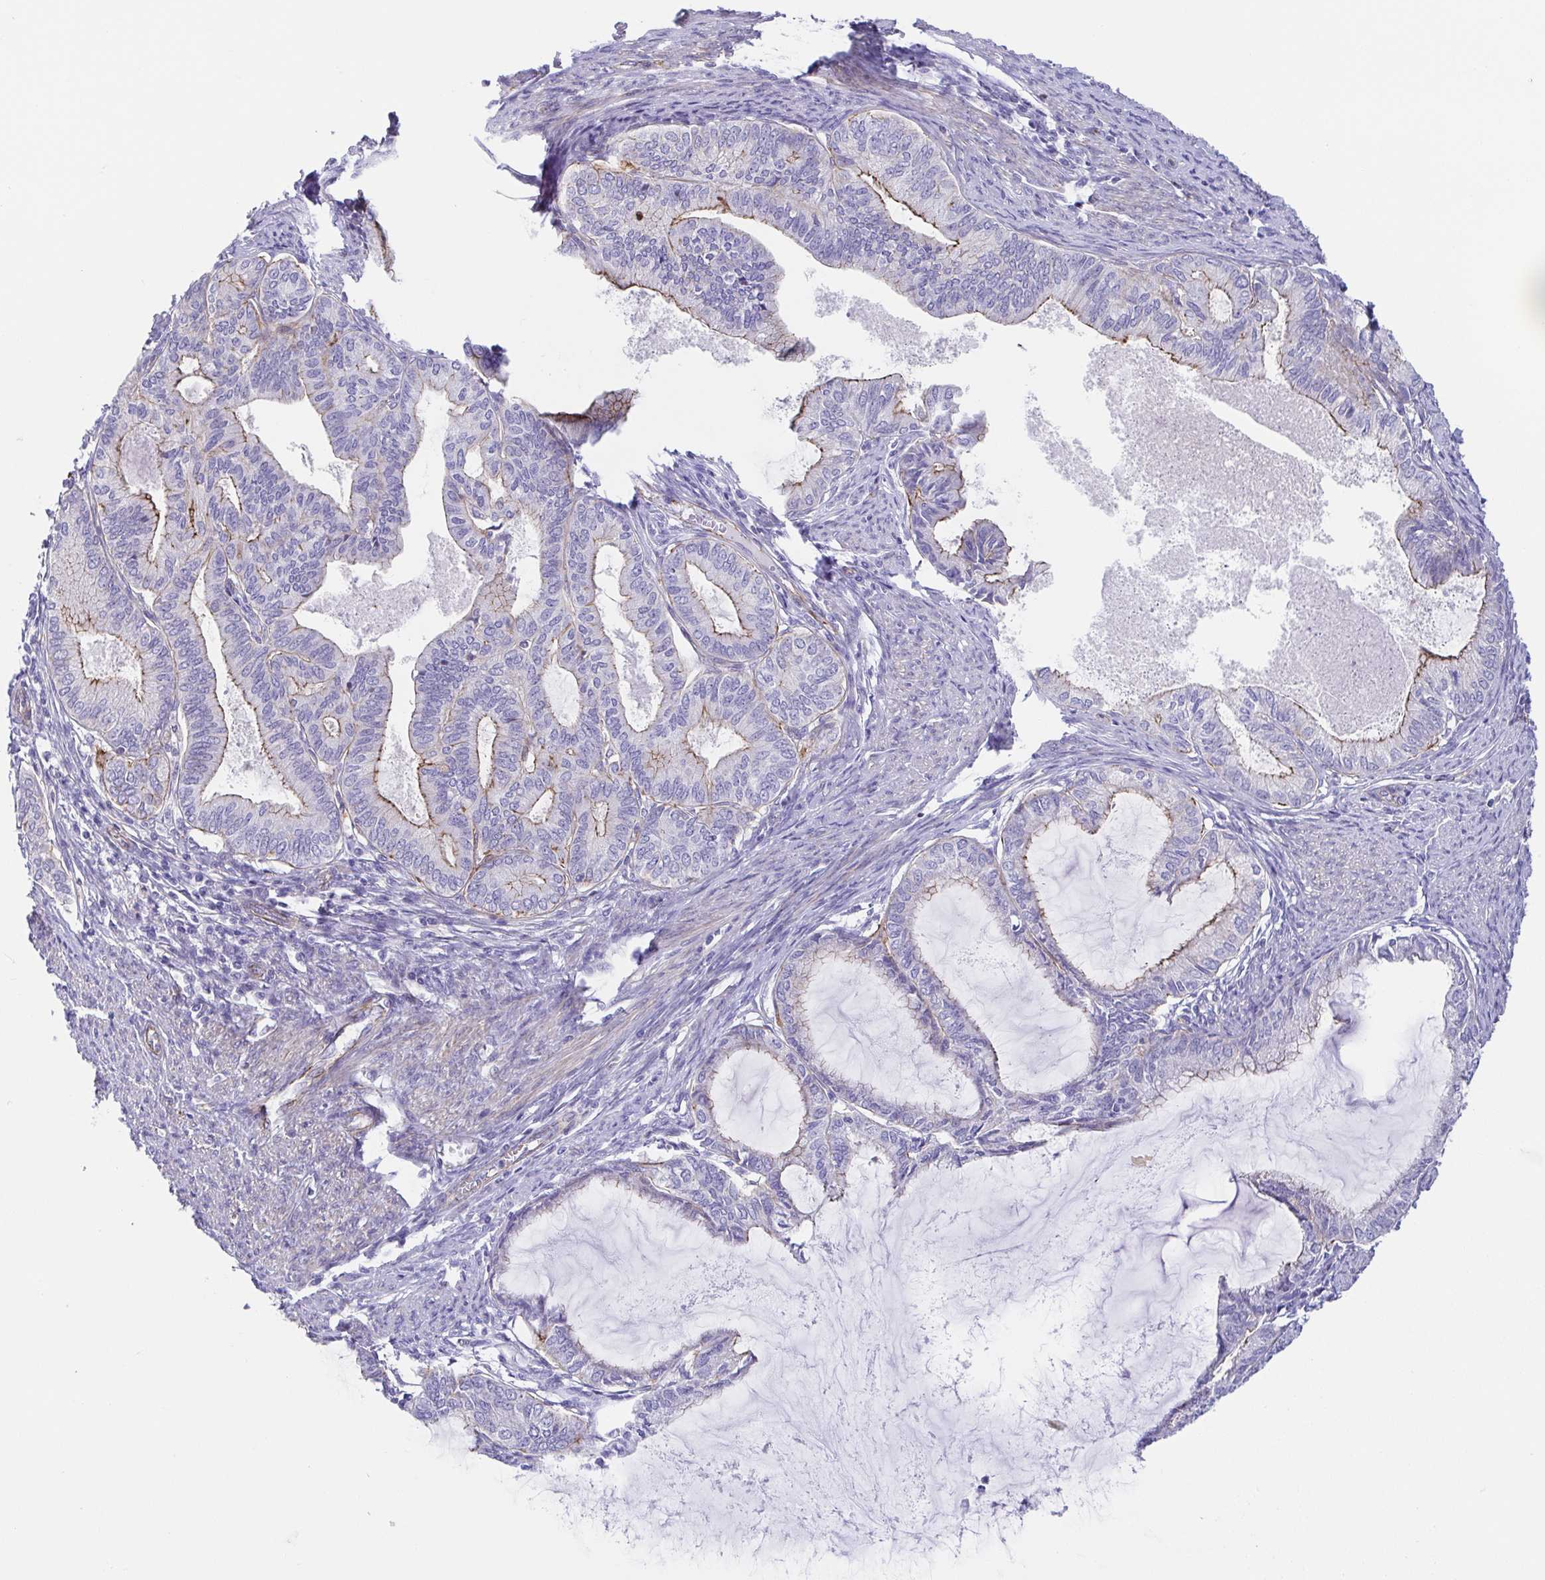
{"staining": {"intensity": "weak", "quantity": "25%-75%", "location": "cytoplasmic/membranous"}, "tissue": "endometrial cancer", "cell_type": "Tumor cells", "image_type": "cancer", "snomed": [{"axis": "morphology", "description": "Adenocarcinoma, NOS"}, {"axis": "topography", "description": "Endometrium"}], "caption": "About 25%-75% of tumor cells in human endometrial cancer show weak cytoplasmic/membranous protein staining as visualized by brown immunohistochemical staining.", "gene": "TRAM2", "patient": {"sex": "female", "age": 86}}